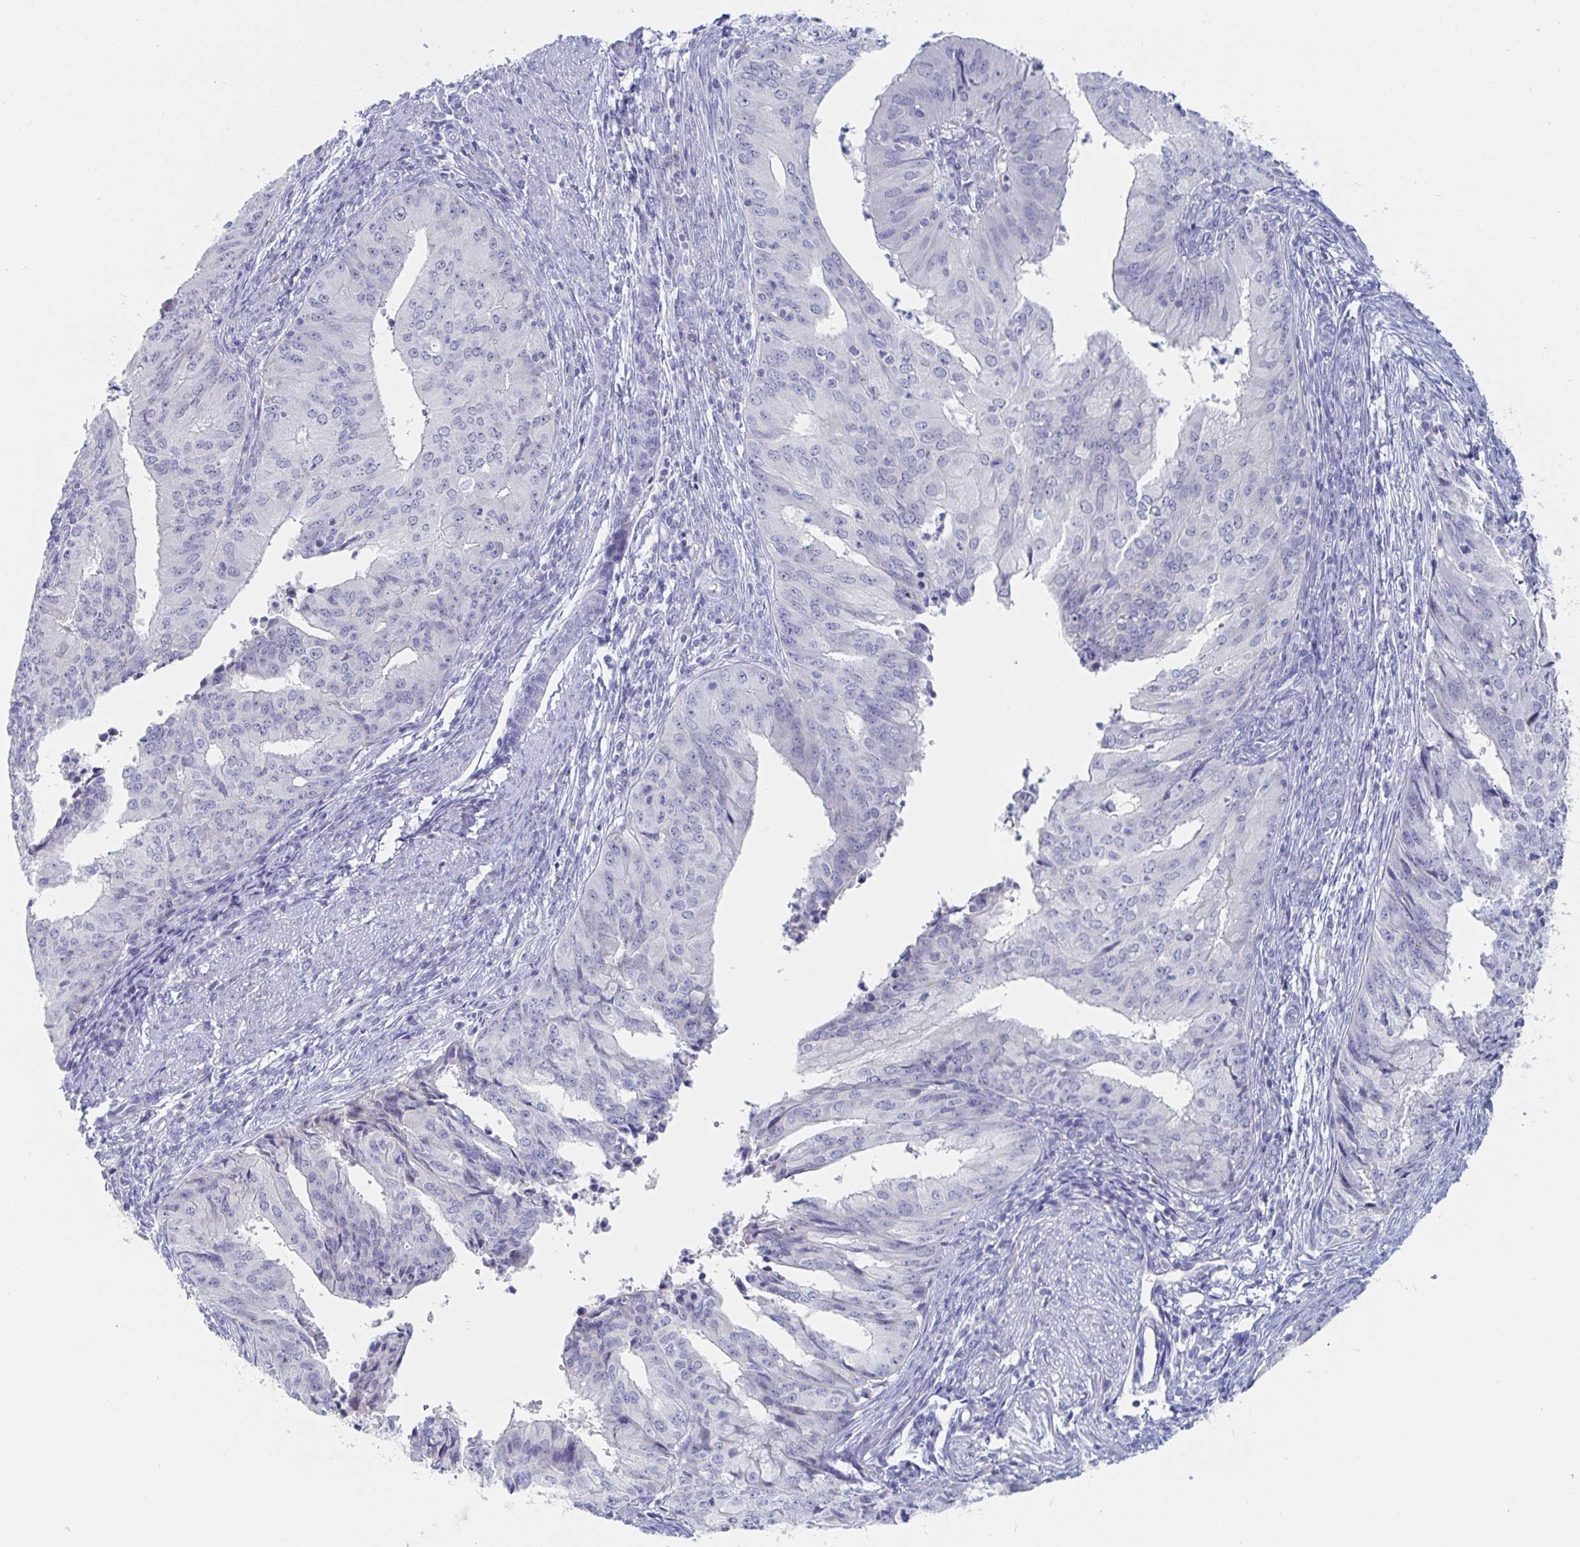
{"staining": {"intensity": "negative", "quantity": "none", "location": "none"}, "tissue": "endometrial cancer", "cell_type": "Tumor cells", "image_type": "cancer", "snomed": [{"axis": "morphology", "description": "Adenocarcinoma, NOS"}, {"axis": "topography", "description": "Endometrium"}], "caption": "The image reveals no staining of tumor cells in endometrial adenocarcinoma.", "gene": "ZNF430", "patient": {"sex": "female", "age": 50}}